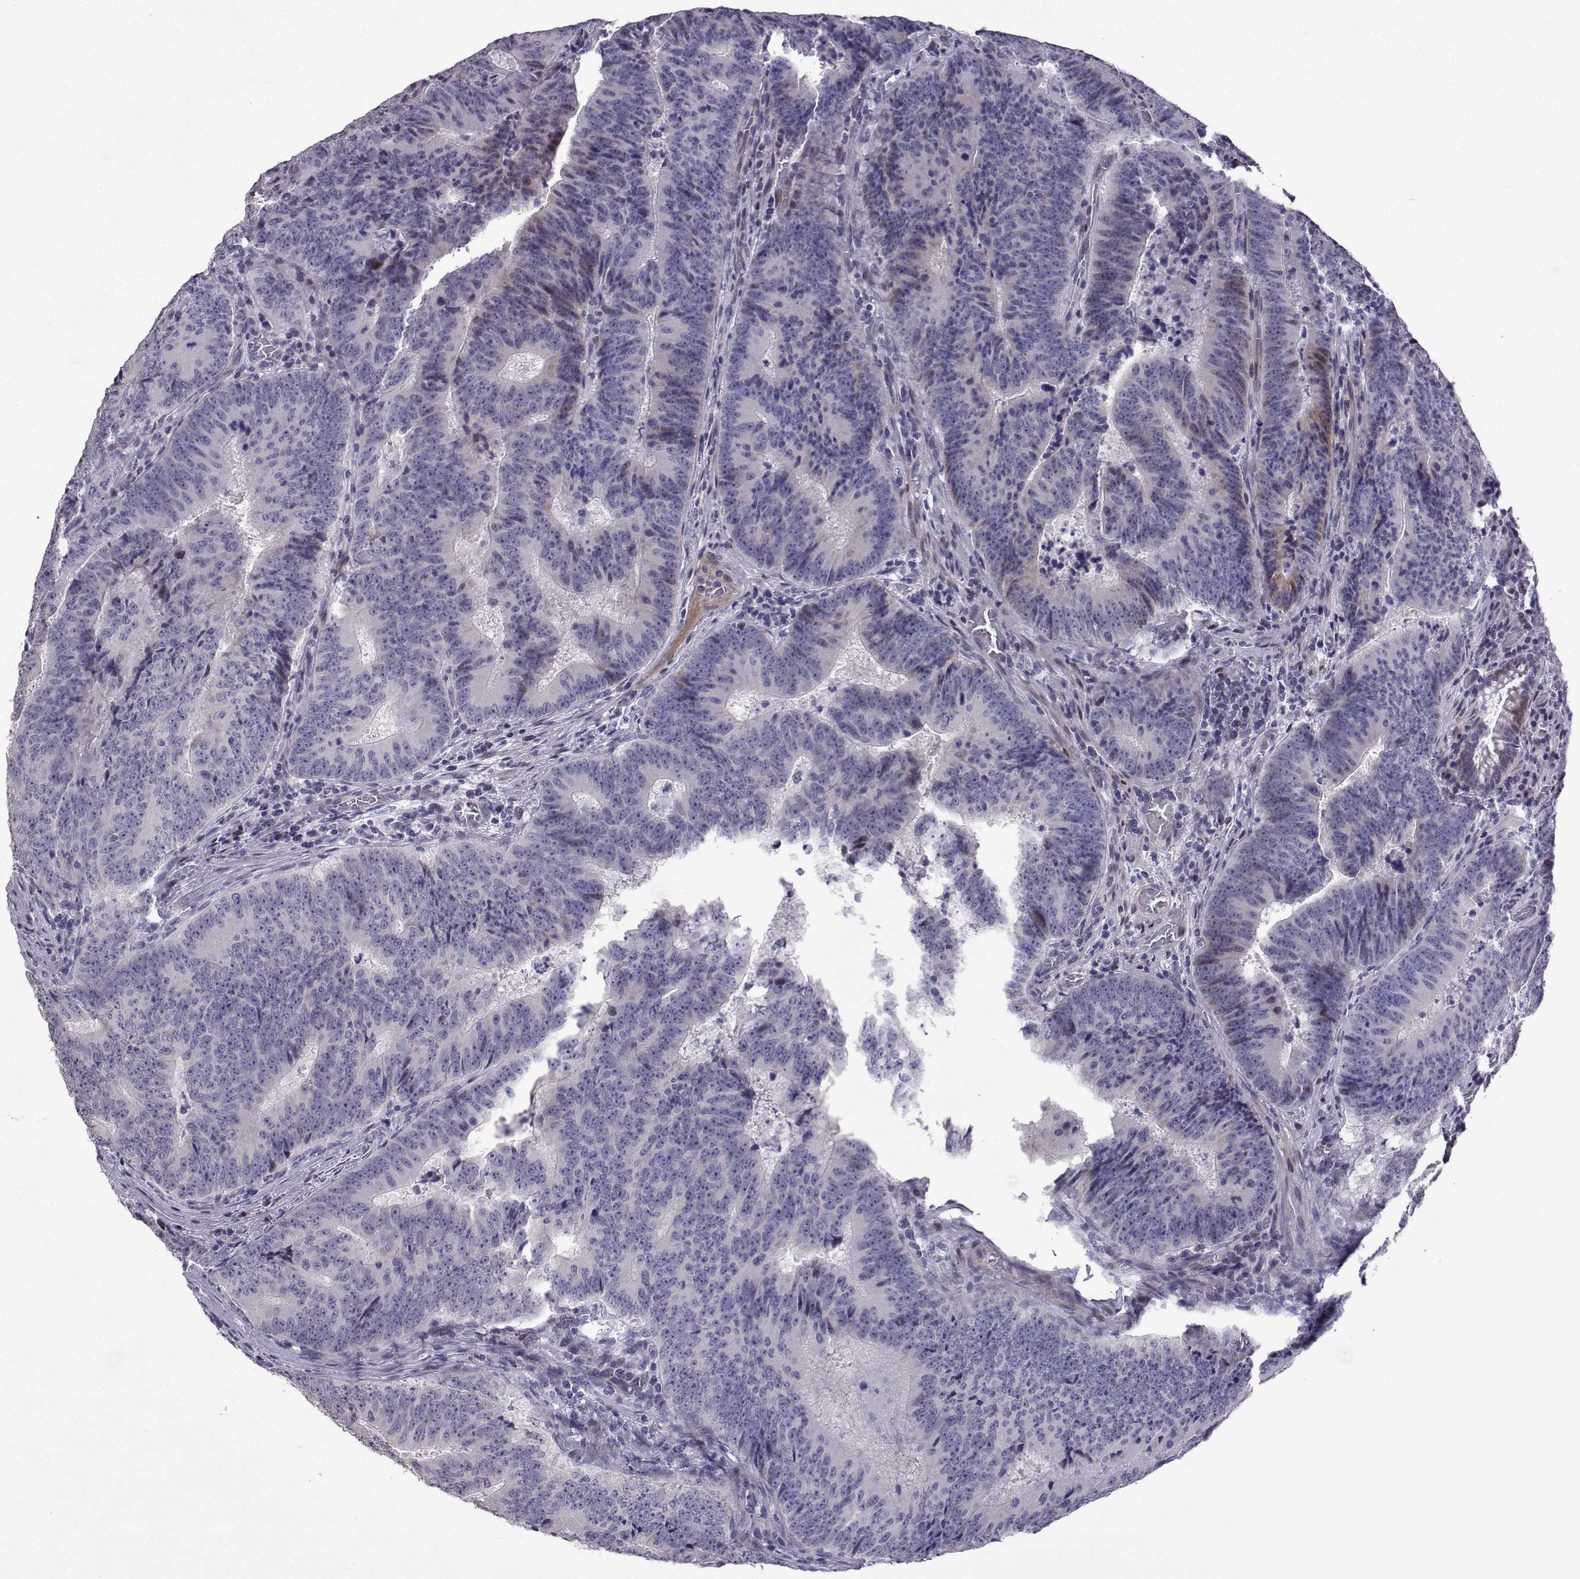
{"staining": {"intensity": "weak", "quantity": "<25%", "location": "cytoplasmic/membranous"}, "tissue": "colorectal cancer", "cell_type": "Tumor cells", "image_type": "cancer", "snomed": [{"axis": "morphology", "description": "Adenocarcinoma, NOS"}, {"axis": "topography", "description": "Colon"}], "caption": "Tumor cells are negative for protein expression in human colorectal adenocarcinoma.", "gene": "CFAP70", "patient": {"sex": "female", "age": 82}}